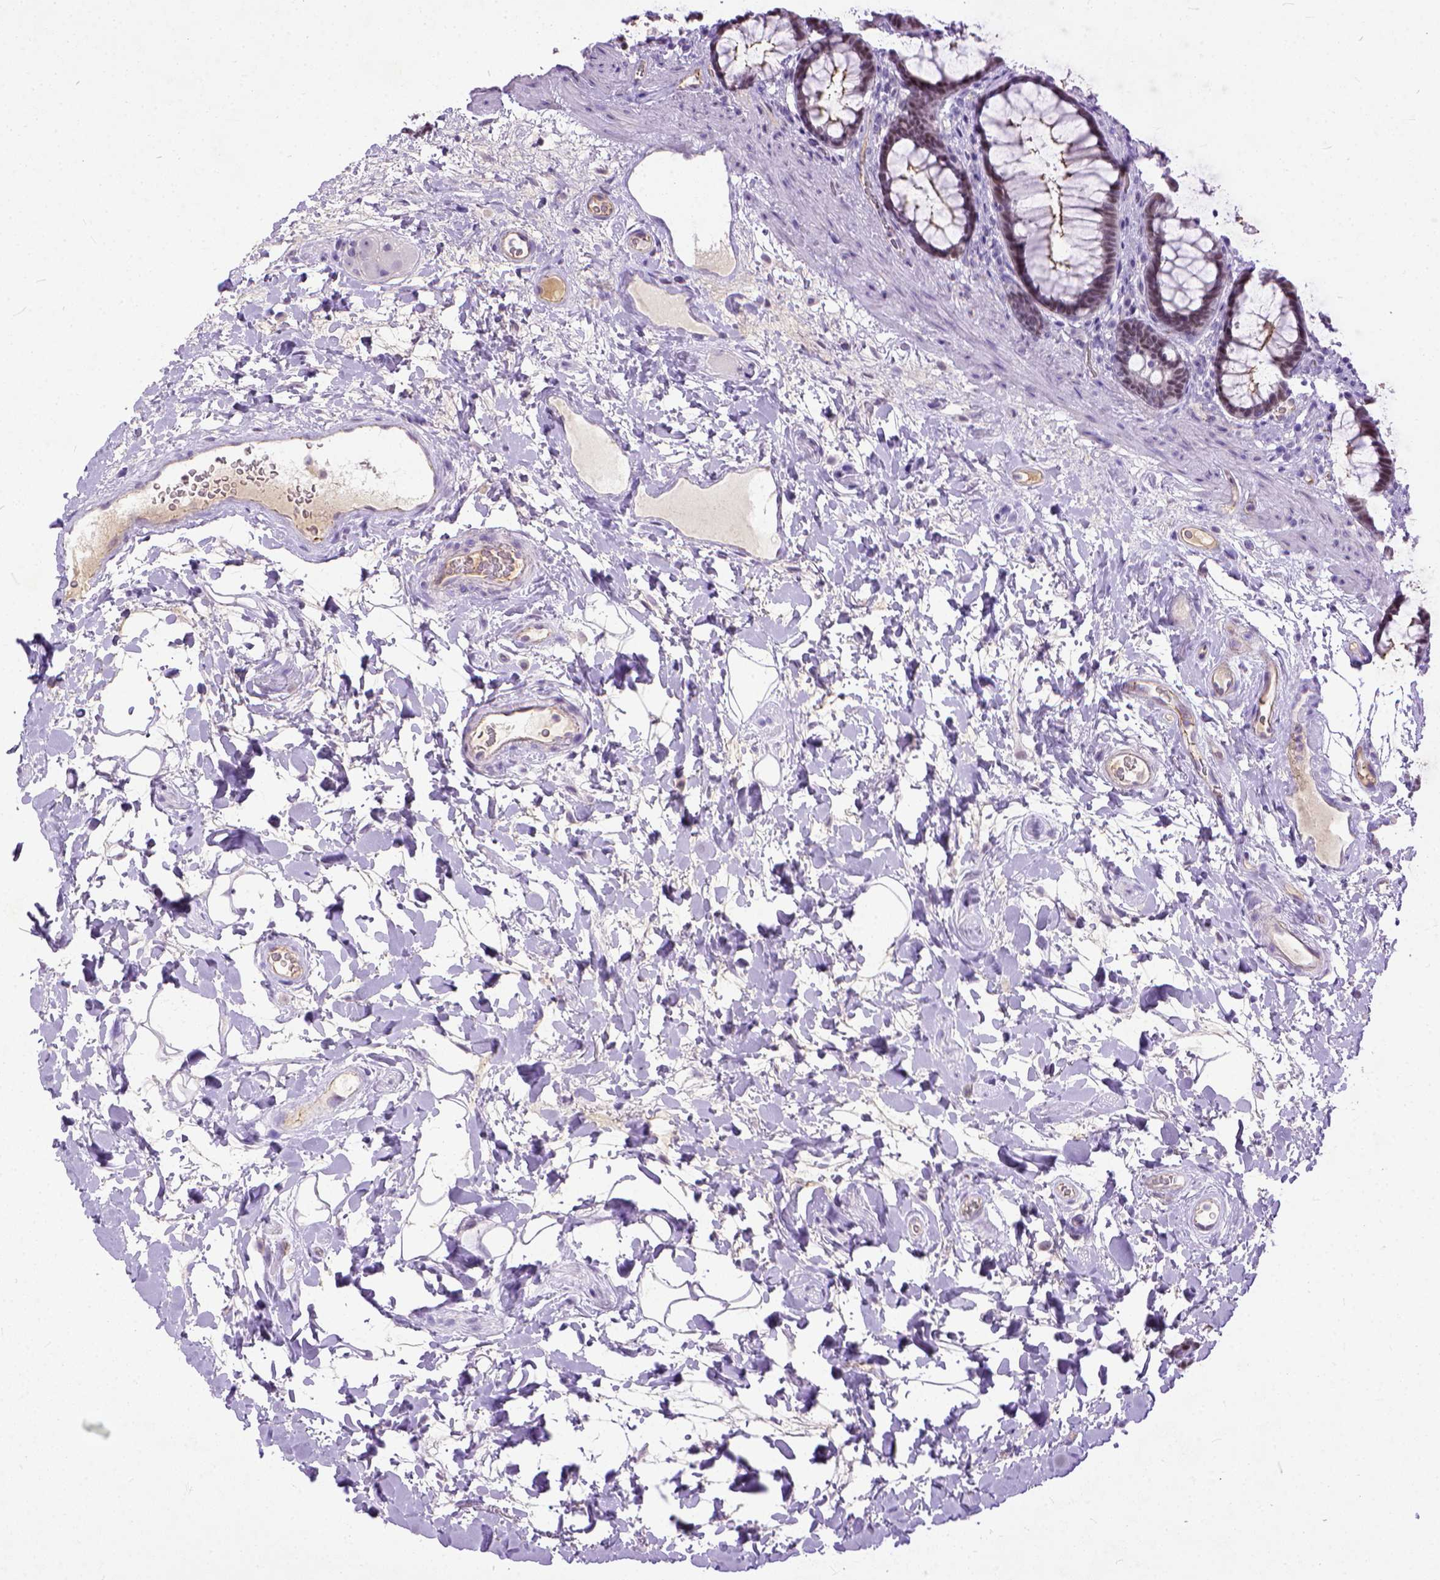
{"staining": {"intensity": "moderate", "quantity": ">75%", "location": "cytoplasmic/membranous,nuclear"}, "tissue": "rectum", "cell_type": "Glandular cells", "image_type": "normal", "snomed": [{"axis": "morphology", "description": "Normal tissue, NOS"}, {"axis": "topography", "description": "Rectum"}], "caption": "The immunohistochemical stain shows moderate cytoplasmic/membranous,nuclear expression in glandular cells of unremarkable rectum.", "gene": "ADGRF1", "patient": {"sex": "male", "age": 72}}